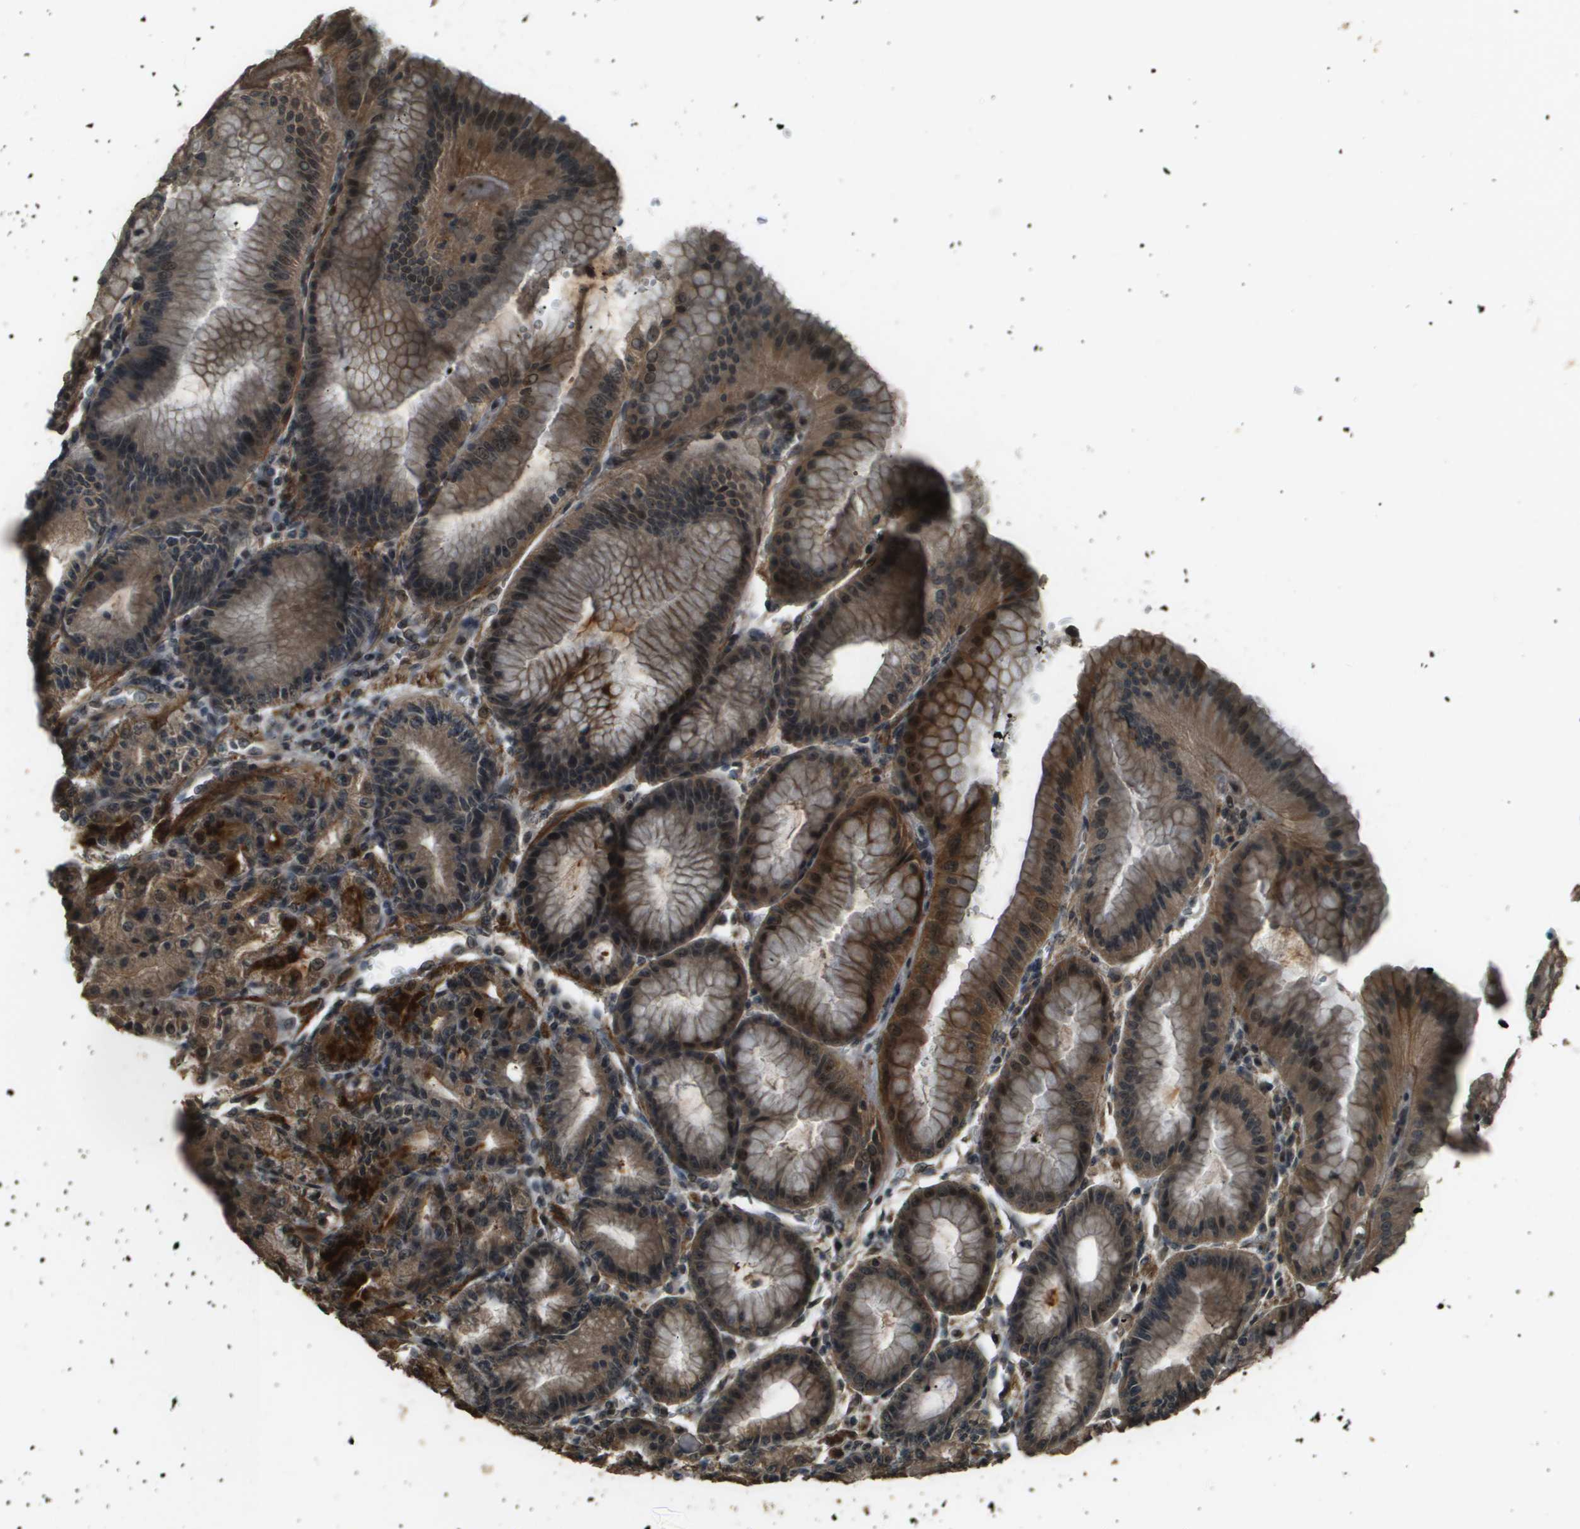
{"staining": {"intensity": "strong", "quantity": "25%-75%", "location": "cytoplasmic/membranous"}, "tissue": "stomach", "cell_type": "Glandular cells", "image_type": "normal", "snomed": [{"axis": "morphology", "description": "Normal tissue, NOS"}, {"axis": "topography", "description": "Stomach, lower"}], "caption": "The image exhibits immunohistochemical staining of unremarkable stomach. There is strong cytoplasmic/membranous expression is present in approximately 25%-75% of glandular cells.", "gene": "SDC3", "patient": {"sex": "male", "age": 71}}